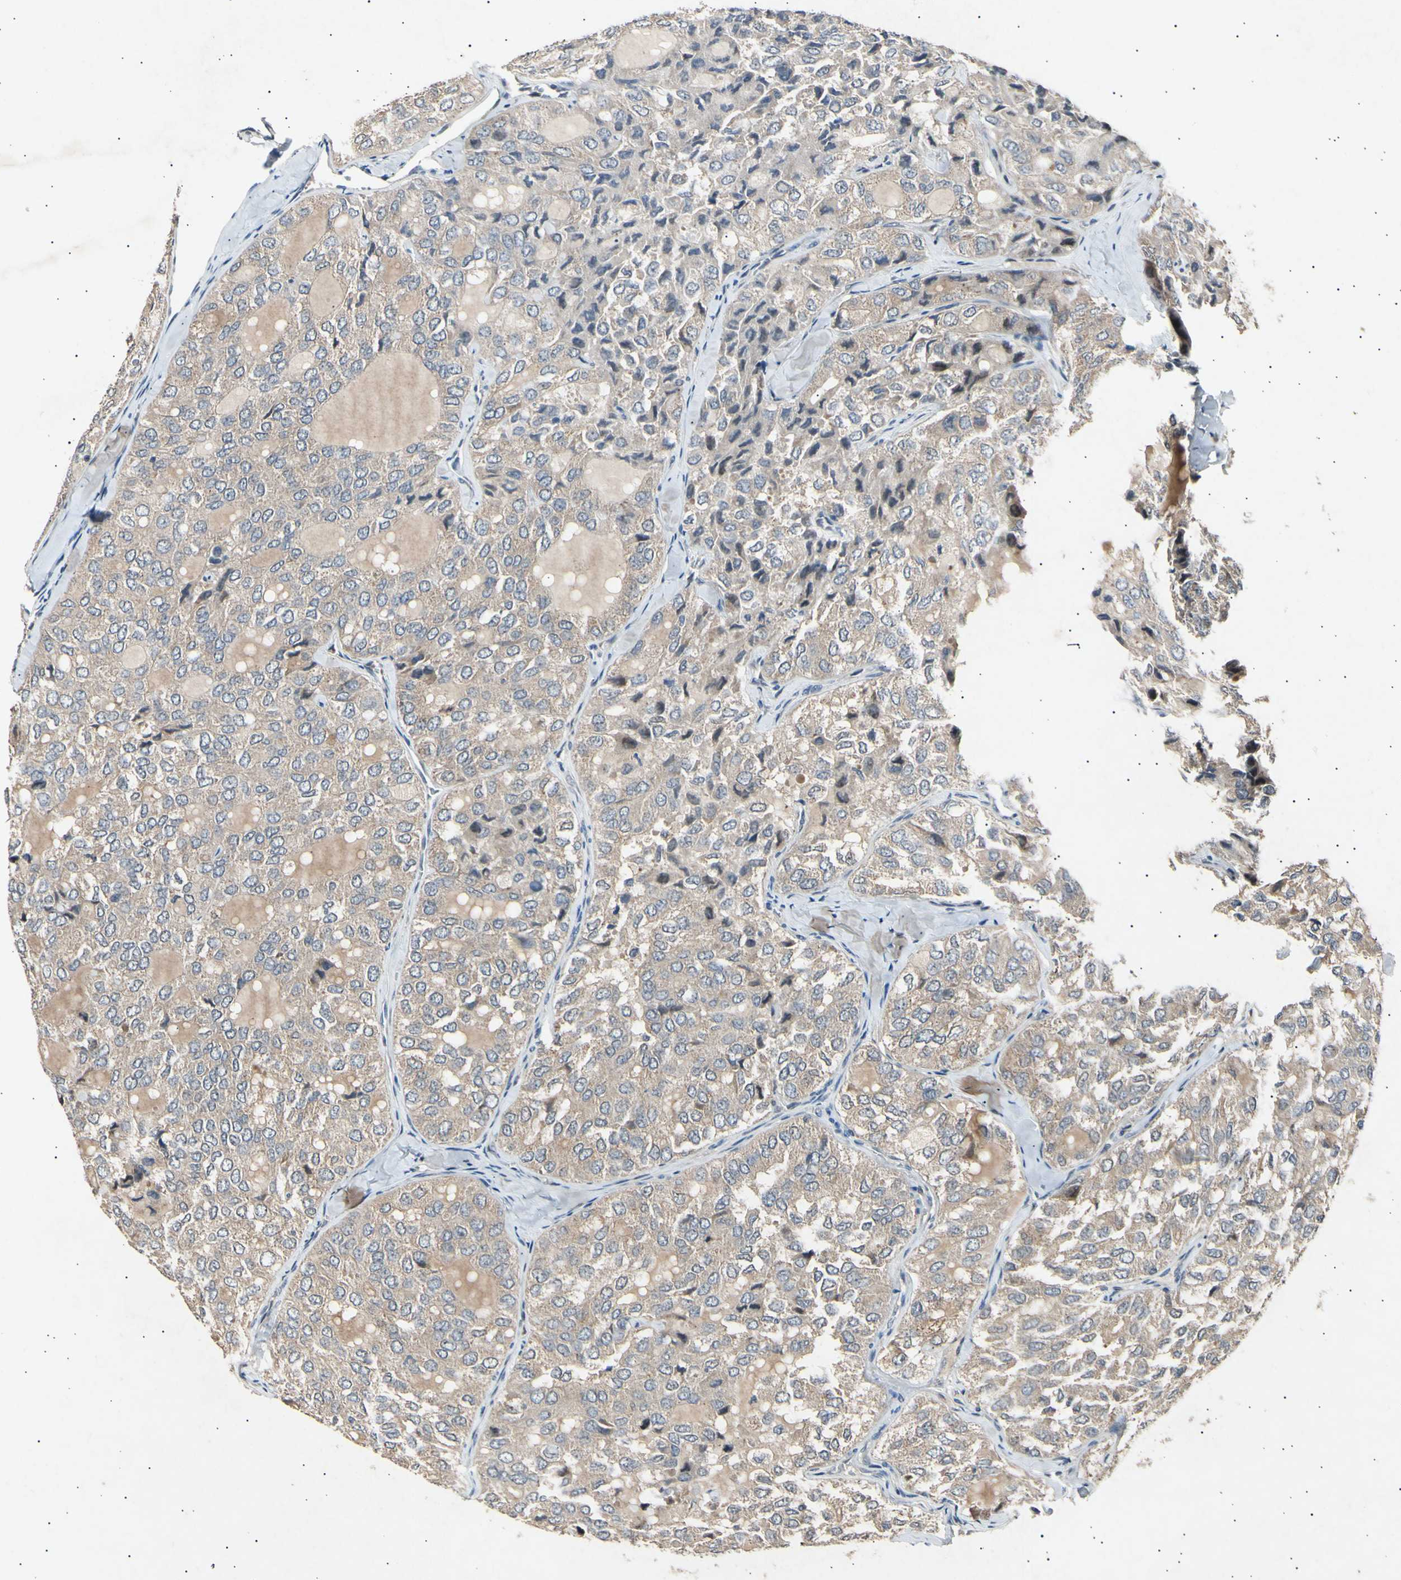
{"staining": {"intensity": "weak", "quantity": ">75%", "location": "cytoplasmic/membranous"}, "tissue": "thyroid cancer", "cell_type": "Tumor cells", "image_type": "cancer", "snomed": [{"axis": "morphology", "description": "Follicular adenoma carcinoma, NOS"}, {"axis": "topography", "description": "Thyroid gland"}], "caption": "Brown immunohistochemical staining in thyroid cancer reveals weak cytoplasmic/membranous expression in approximately >75% of tumor cells.", "gene": "ADCY3", "patient": {"sex": "male", "age": 75}}